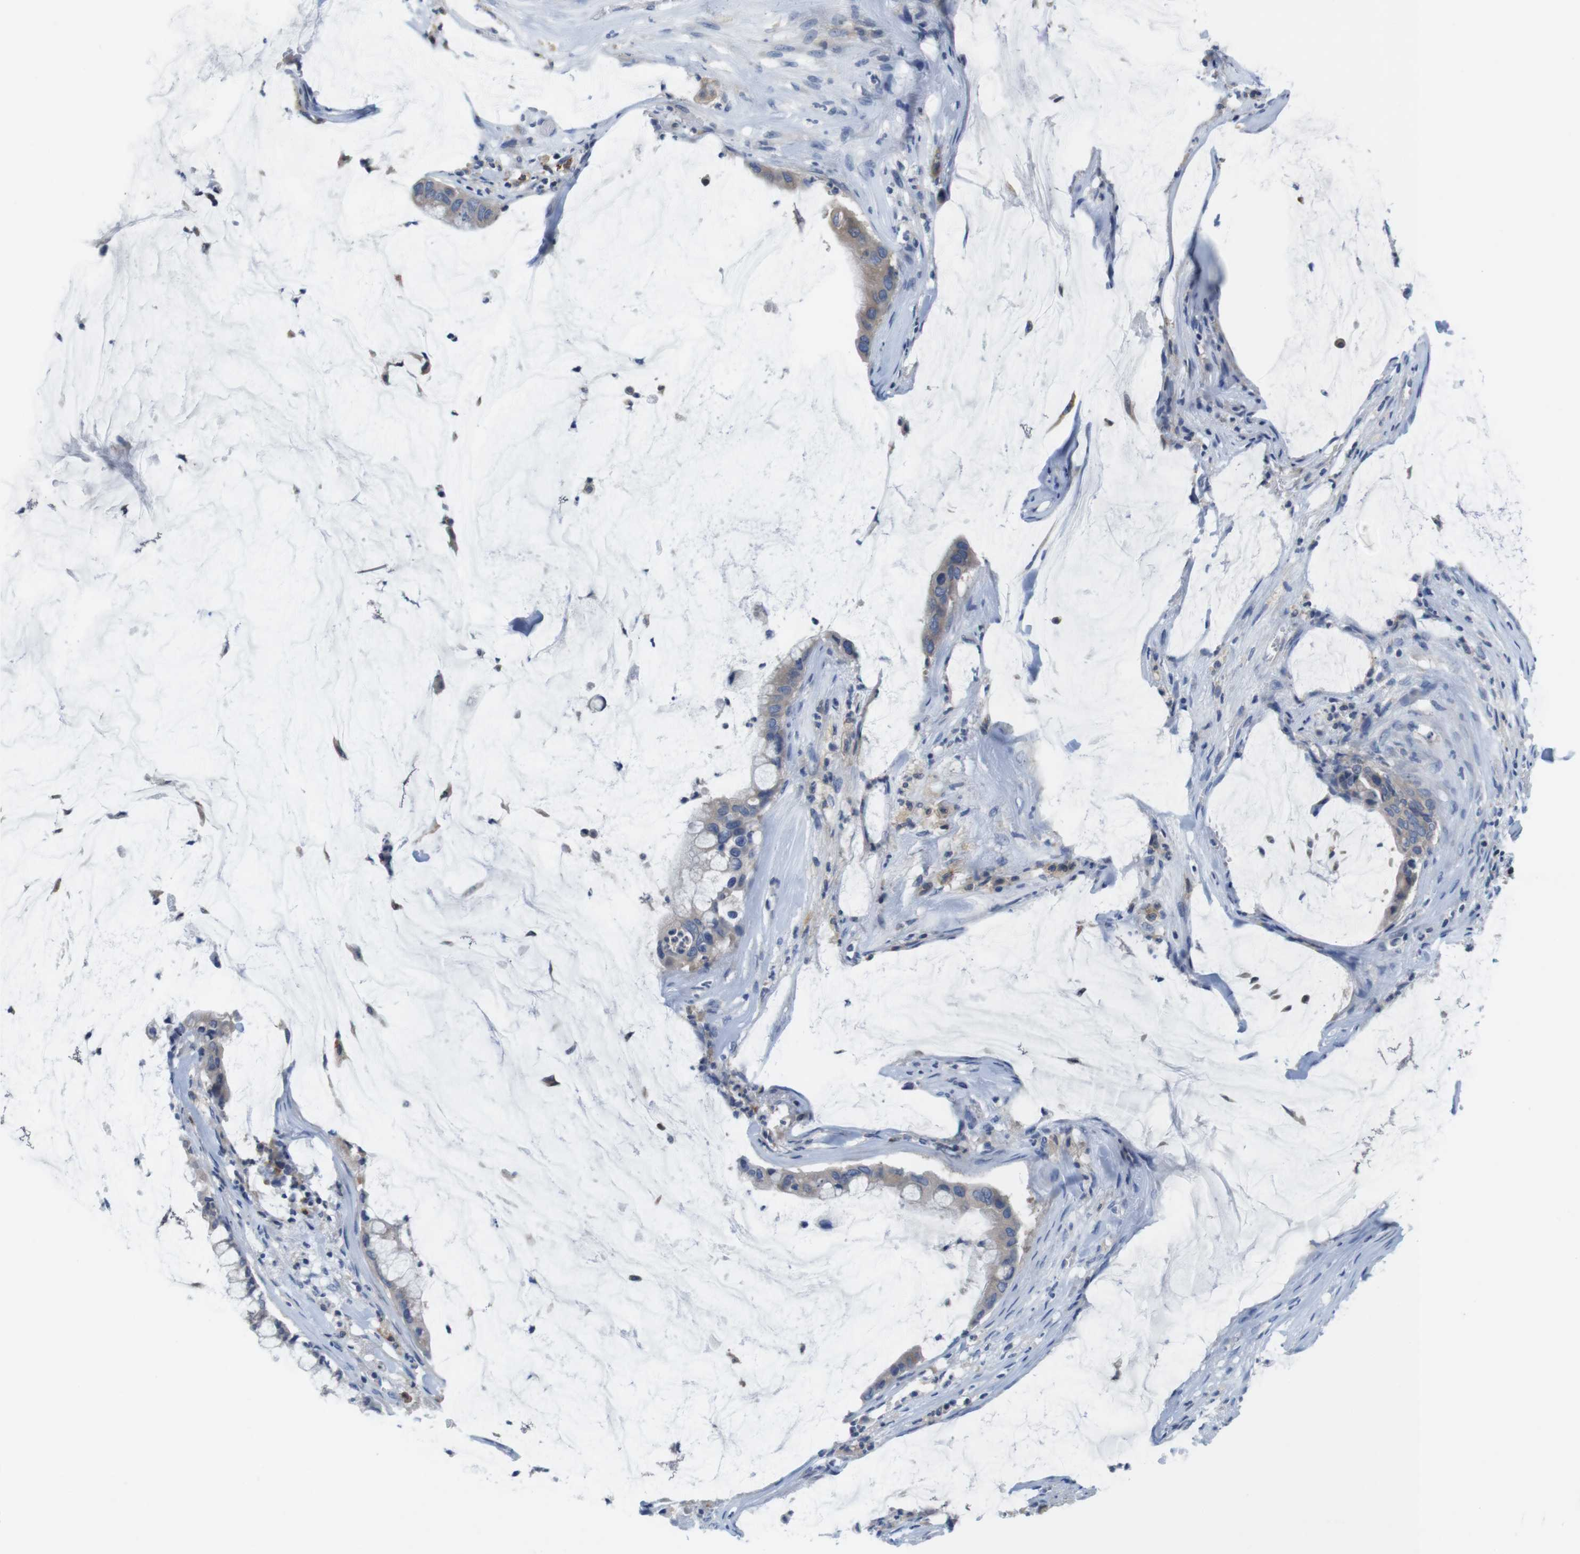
{"staining": {"intensity": "weak", "quantity": ">75%", "location": "cytoplasmic/membranous"}, "tissue": "pancreatic cancer", "cell_type": "Tumor cells", "image_type": "cancer", "snomed": [{"axis": "morphology", "description": "Adenocarcinoma, NOS"}, {"axis": "topography", "description": "Pancreas"}], "caption": "Approximately >75% of tumor cells in human pancreatic cancer demonstrate weak cytoplasmic/membranous protein positivity as visualized by brown immunohistochemical staining.", "gene": "CNGA2", "patient": {"sex": "male", "age": 41}}